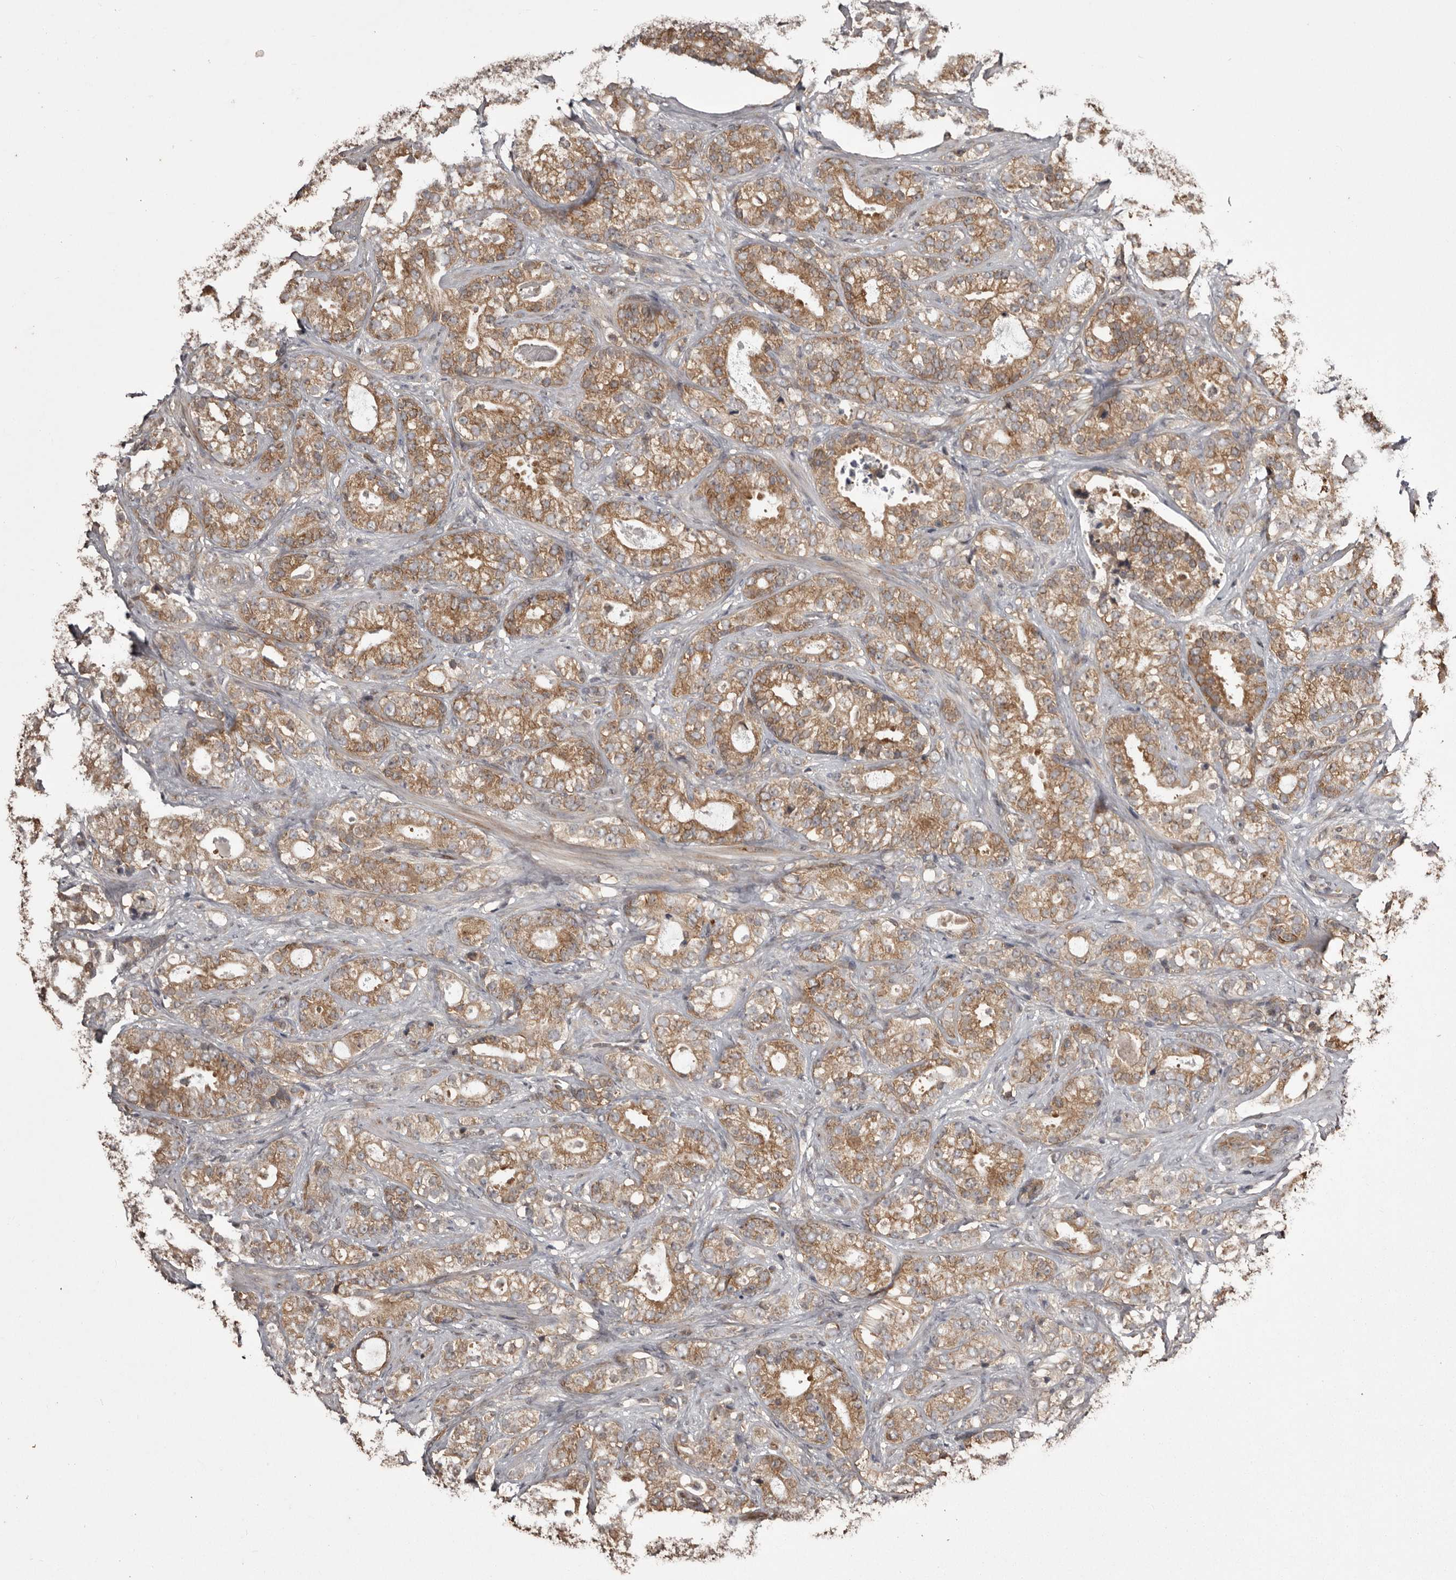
{"staining": {"intensity": "moderate", "quantity": ">75%", "location": "cytoplasmic/membranous"}, "tissue": "prostate cancer", "cell_type": "Tumor cells", "image_type": "cancer", "snomed": [{"axis": "morphology", "description": "Adenocarcinoma, High grade"}, {"axis": "topography", "description": "Prostate and seminal vesicle, NOS"}], "caption": "A histopathology image of human prostate cancer stained for a protein shows moderate cytoplasmic/membranous brown staining in tumor cells. The staining was performed using DAB, with brown indicating positive protein expression. Nuclei are stained blue with hematoxylin.", "gene": "DARS1", "patient": {"sex": "male", "age": 67}}